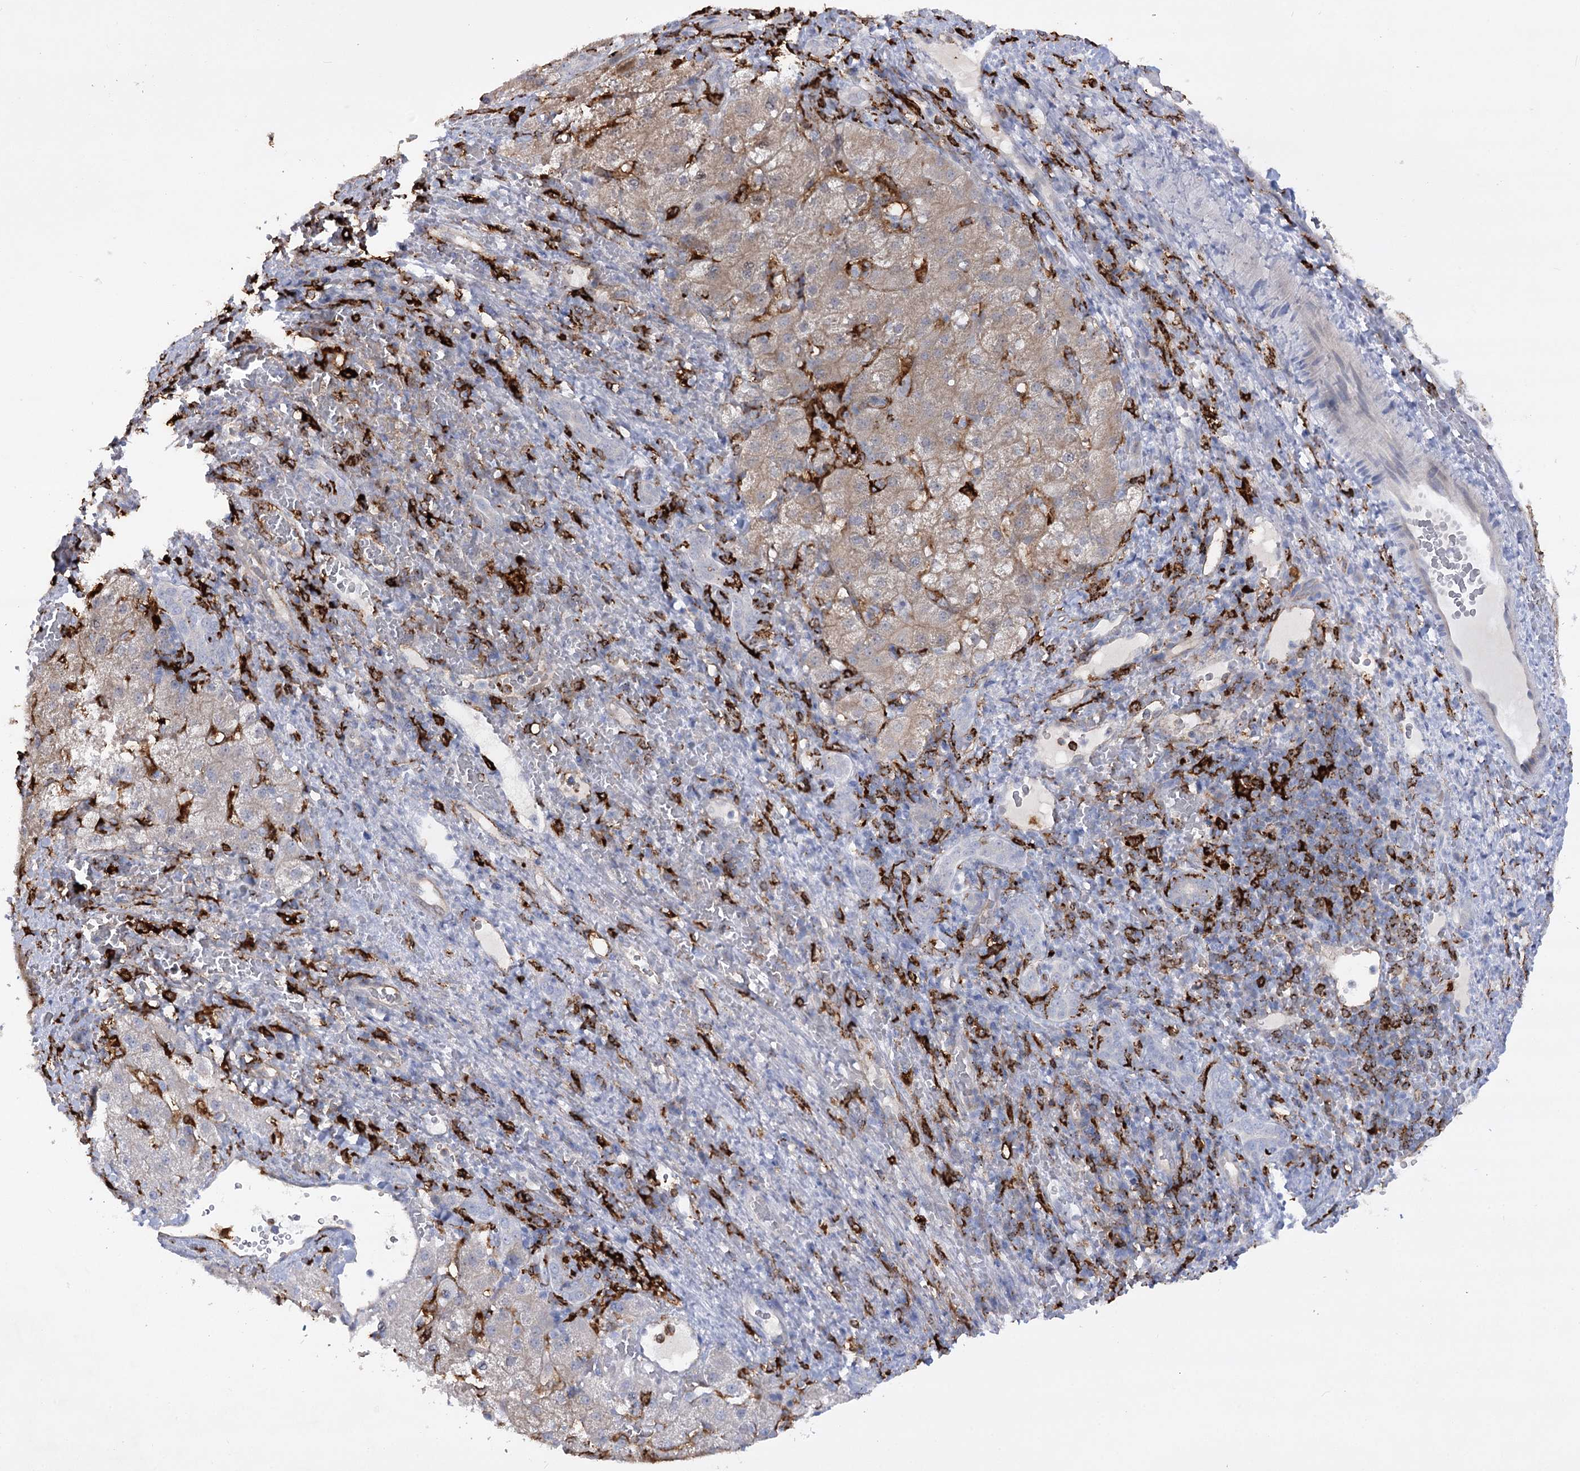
{"staining": {"intensity": "weak", "quantity": "<25%", "location": "cytoplasmic/membranous"}, "tissue": "liver cancer", "cell_type": "Tumor cells", "image_type": "cancer", "snomed": [{"axis": "morphology", "description": "Carcinoma, Hepatocellular, NOS"}, {"axis": "topography", "description": "Liver"}], "caption": "The photomicrograph displays no staining of tumor cells in hepatocellular carcinoma (liver).", "gene": "PIWIL4", "patient": {"sex": "male", "age": 57}}